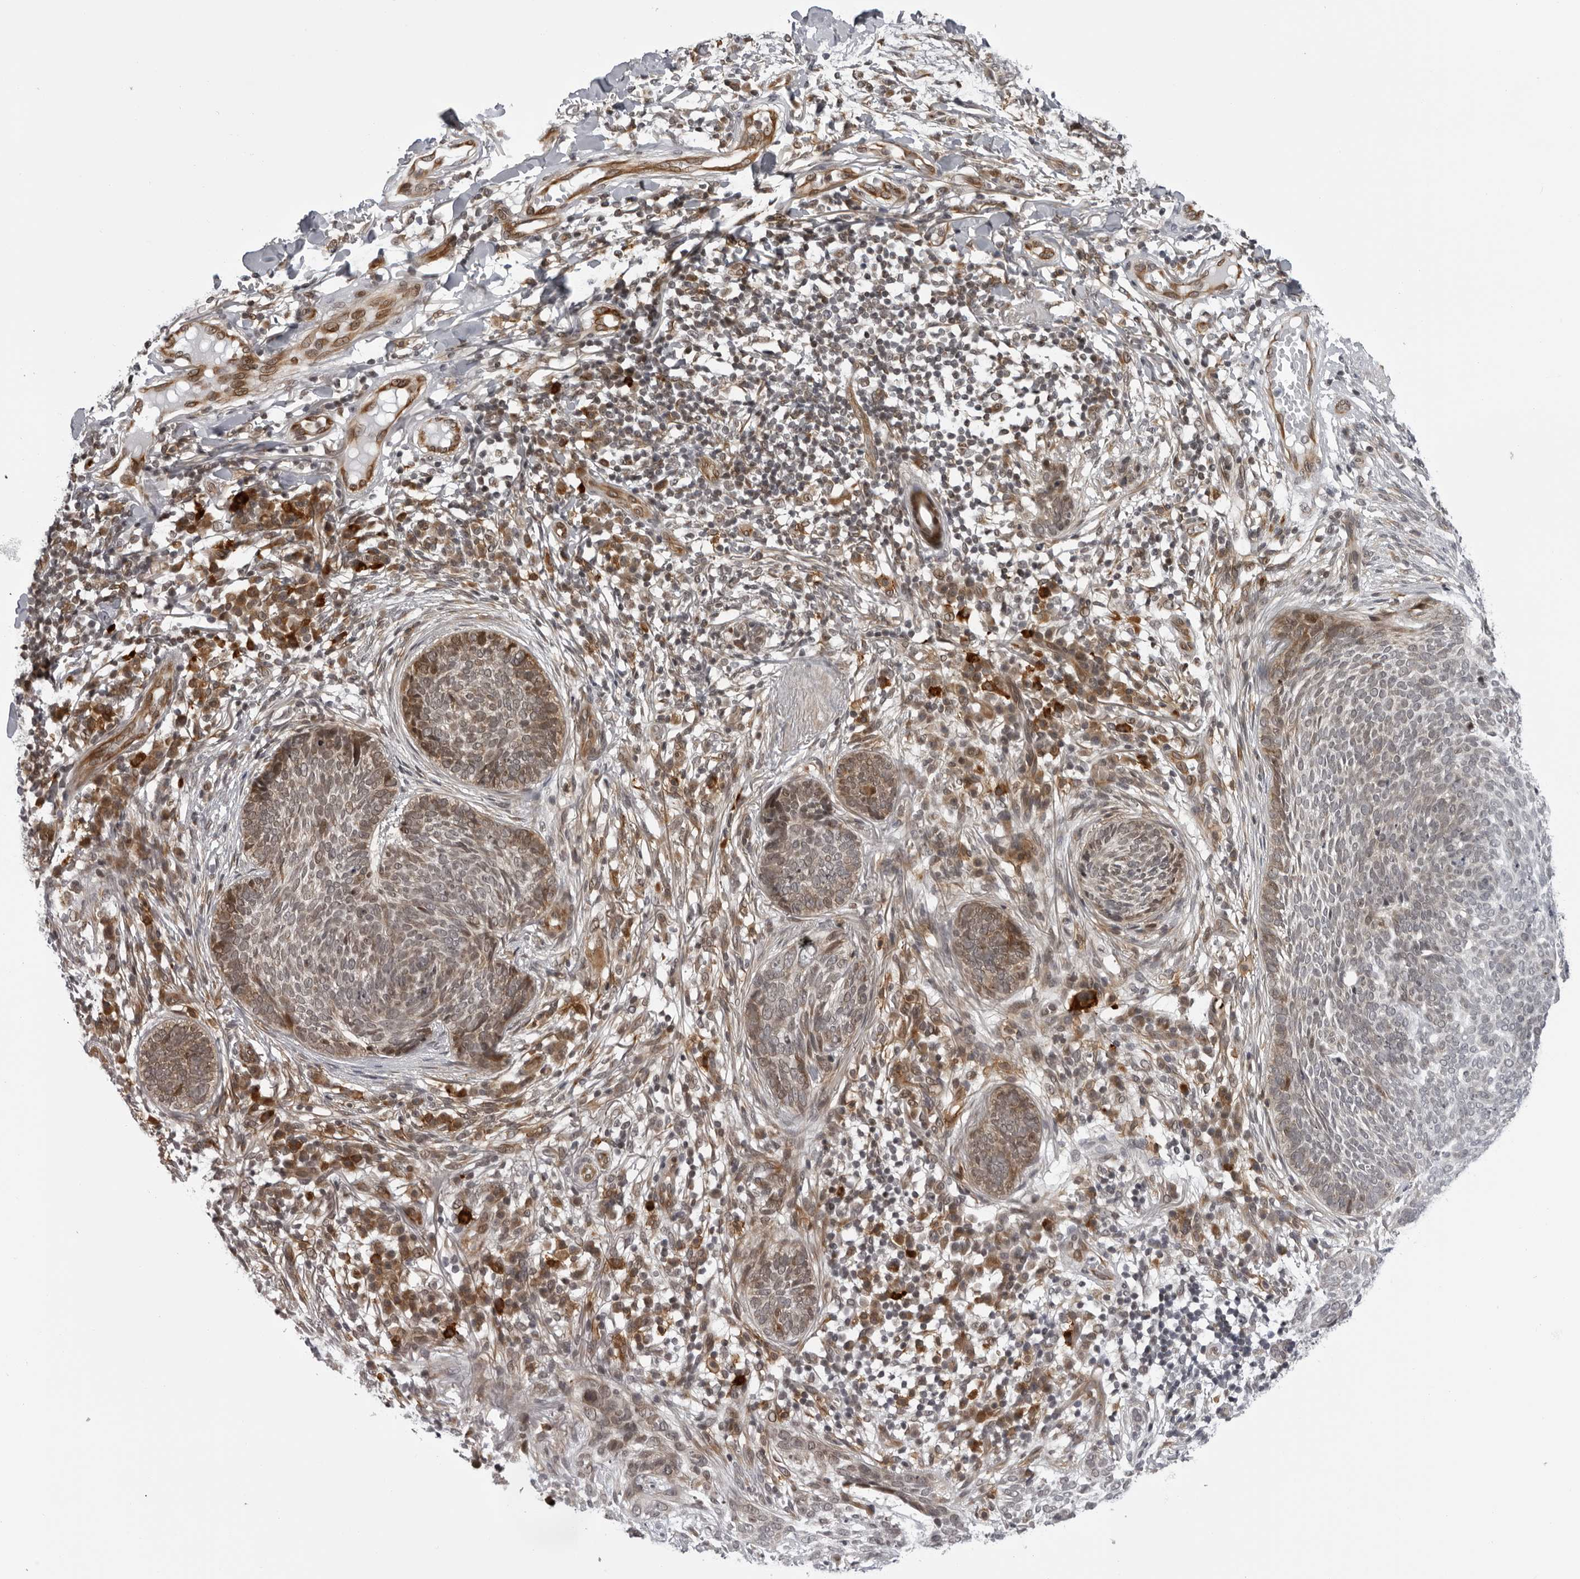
{"staining": {"intensity": "moderate", "quantity": "25%-75%", "location": "cytoplasmic/membranous"}, "tissue": "skin cancer", "cell_type": "Tumor cells", "image_type": "cancer", "snomed": [{"axis": "morphology", "description": "Basal cell carcinoma"}, {"axis": "topography", "description": "Skin"}], "caption": "An IHC photomicrograph of neoplastic tissue is shown. Protein staining in brown shows moderate cytoplasmic/membranous positivity in skin cancer within tumor cells.", "gene": "GCSAML", "patient": {"sex": "female", "age": 64}}